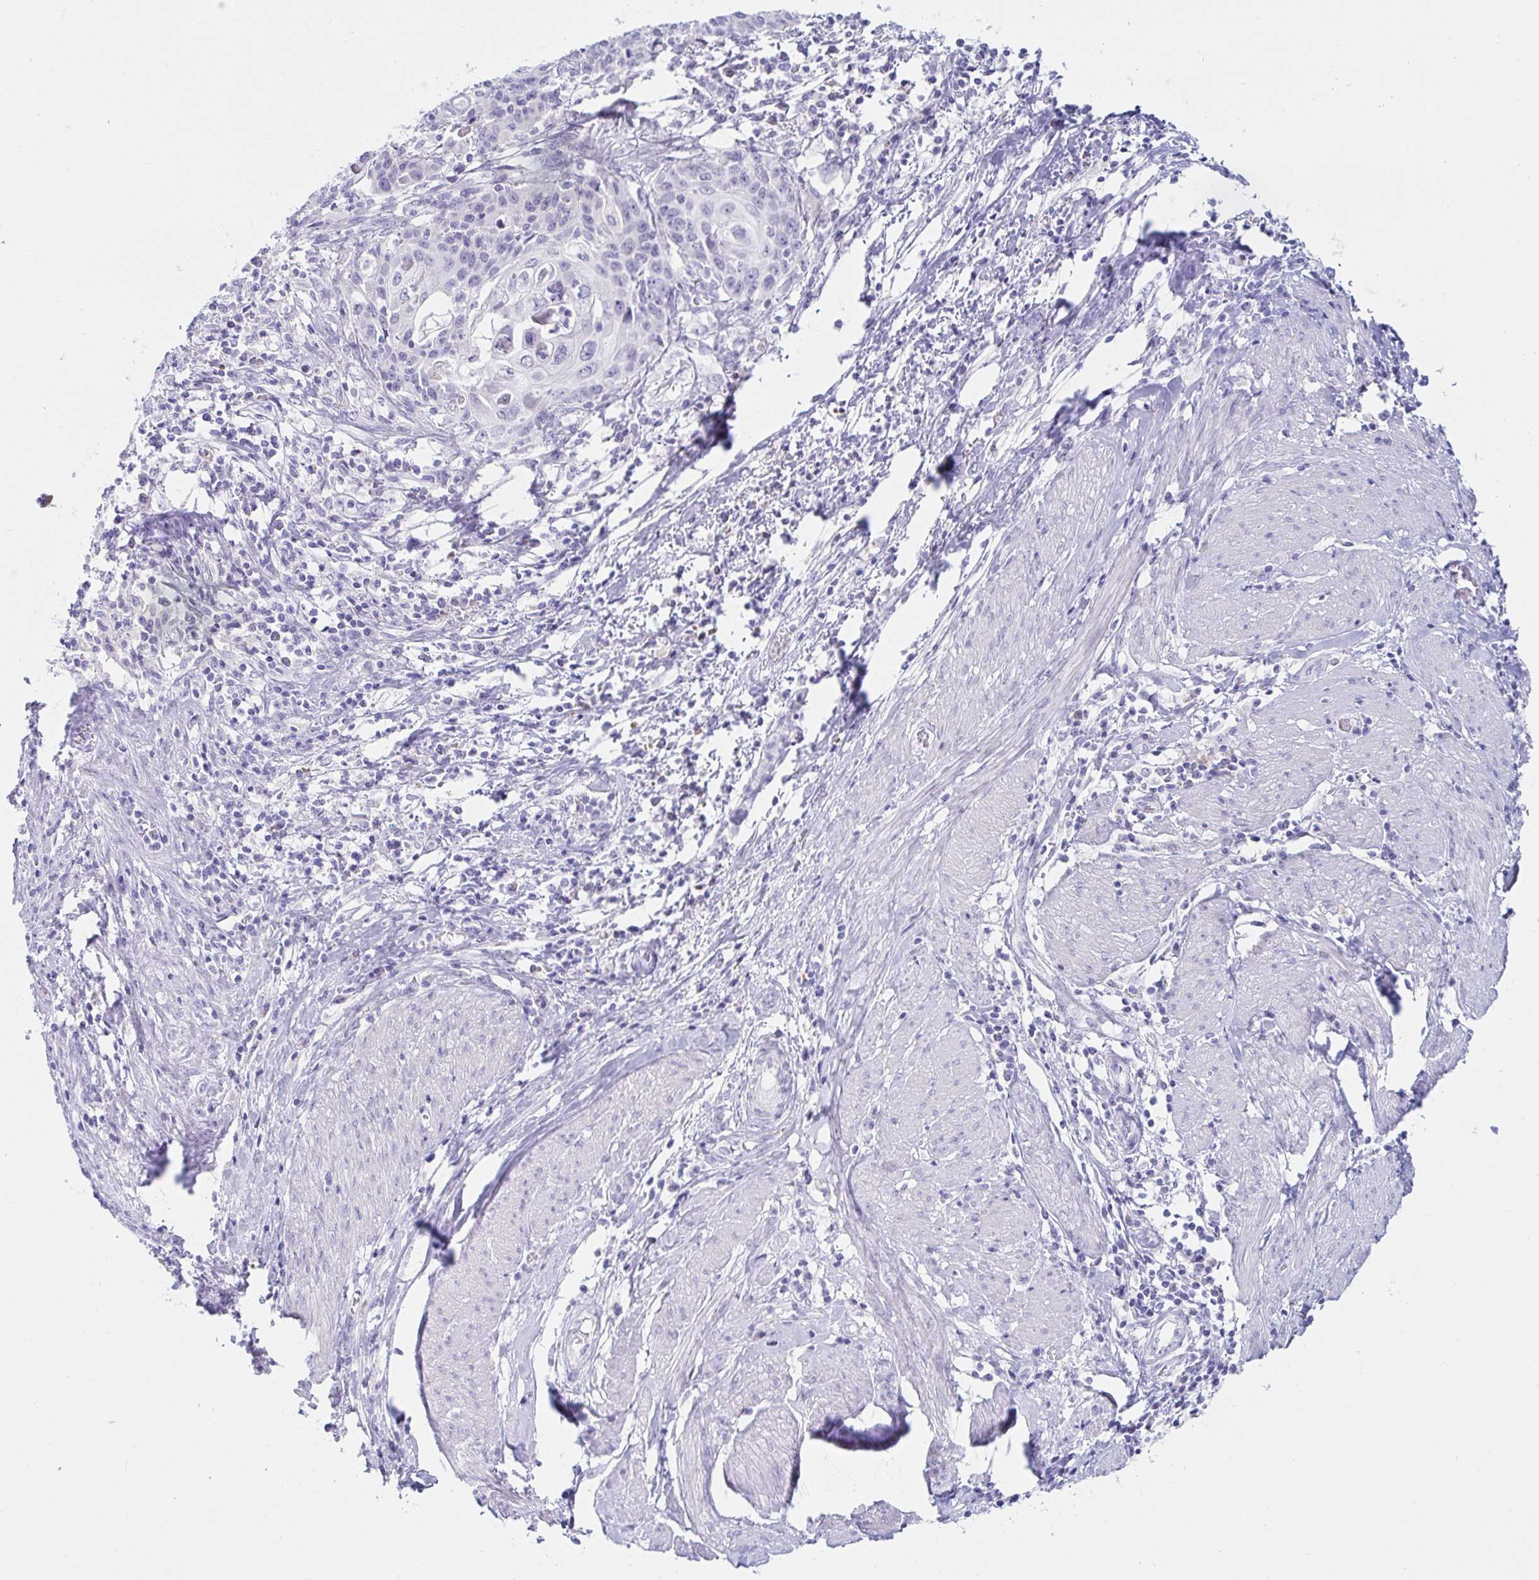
{"staining": {"intensity": "negative", "quantity": "none", "location": "none"}, "tissue": "cervical cancer", "cell_type": "Tumor cells", "image_type": "cancer", "snomed": [{"axis": "morphology", "description": "Squamous cell carcinoma, NOS"}, {"axis": "topography", "description": "Cervix"}], "caption": "An image of human cervical cancer is negative for staining in tumor cells.", "gene": "C4orf17", "patient": {"sex": "female", "age": 65}}